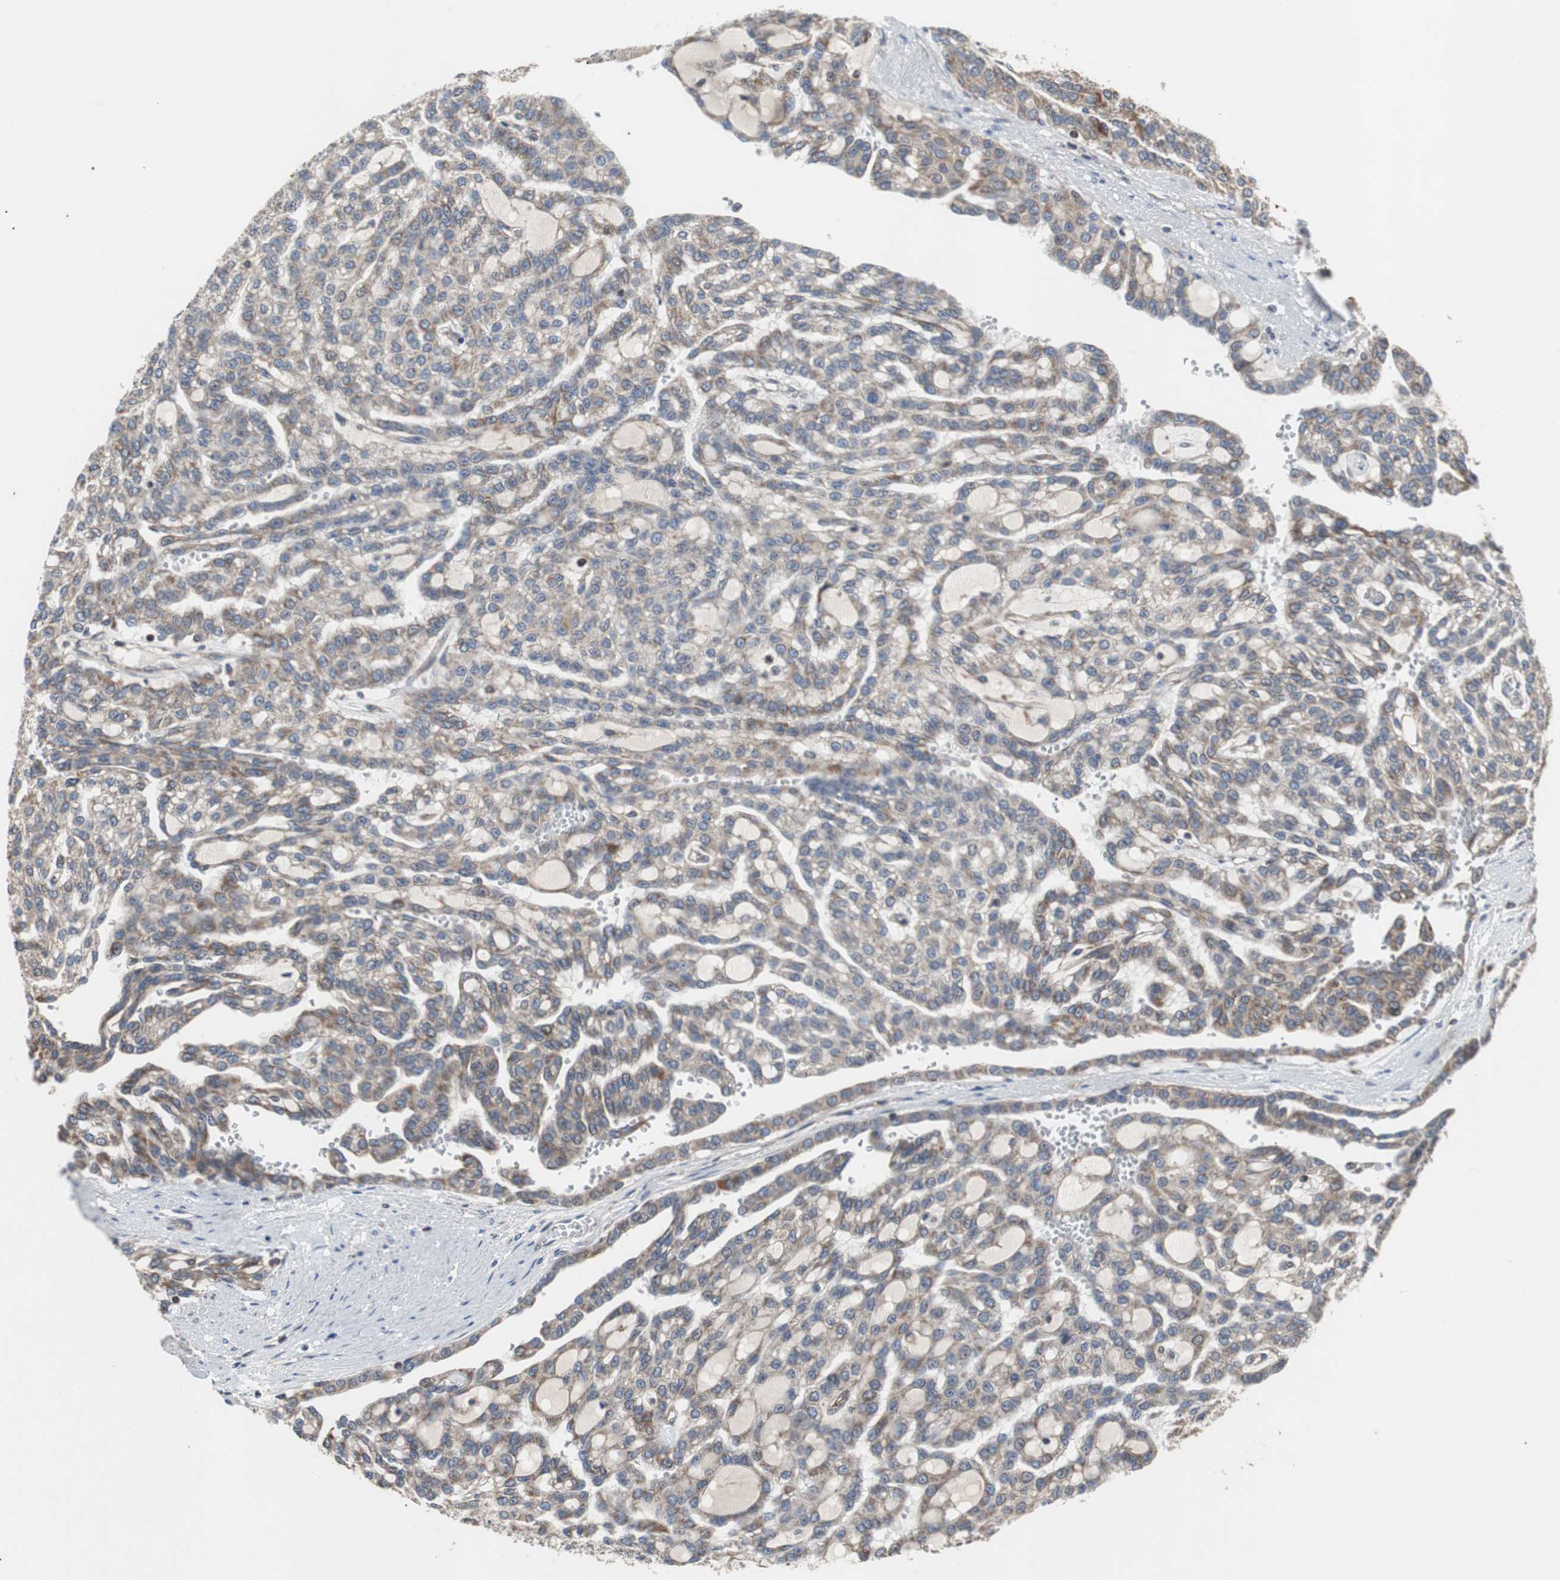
{"staining": {"intensity": "weak", "quantity": "25%-75%", "location": "cytoplasmic/membranous"}, "tissue": "renal cancer", "cell_type": "Tumor cells", "image_type": "cancer", "snomed": [{"axis": "morphology", "description": "Adenocarcinoma, NOS"}, {"axis": "topography", "description": "Kidney"}], "caption": "Weak cytoplasmic/membranous positivity is identified in about 25%-75% of tumor cells in renal cancer.", "gene": "ACTR3", "patient": {"sex": "male", "age": 63}}